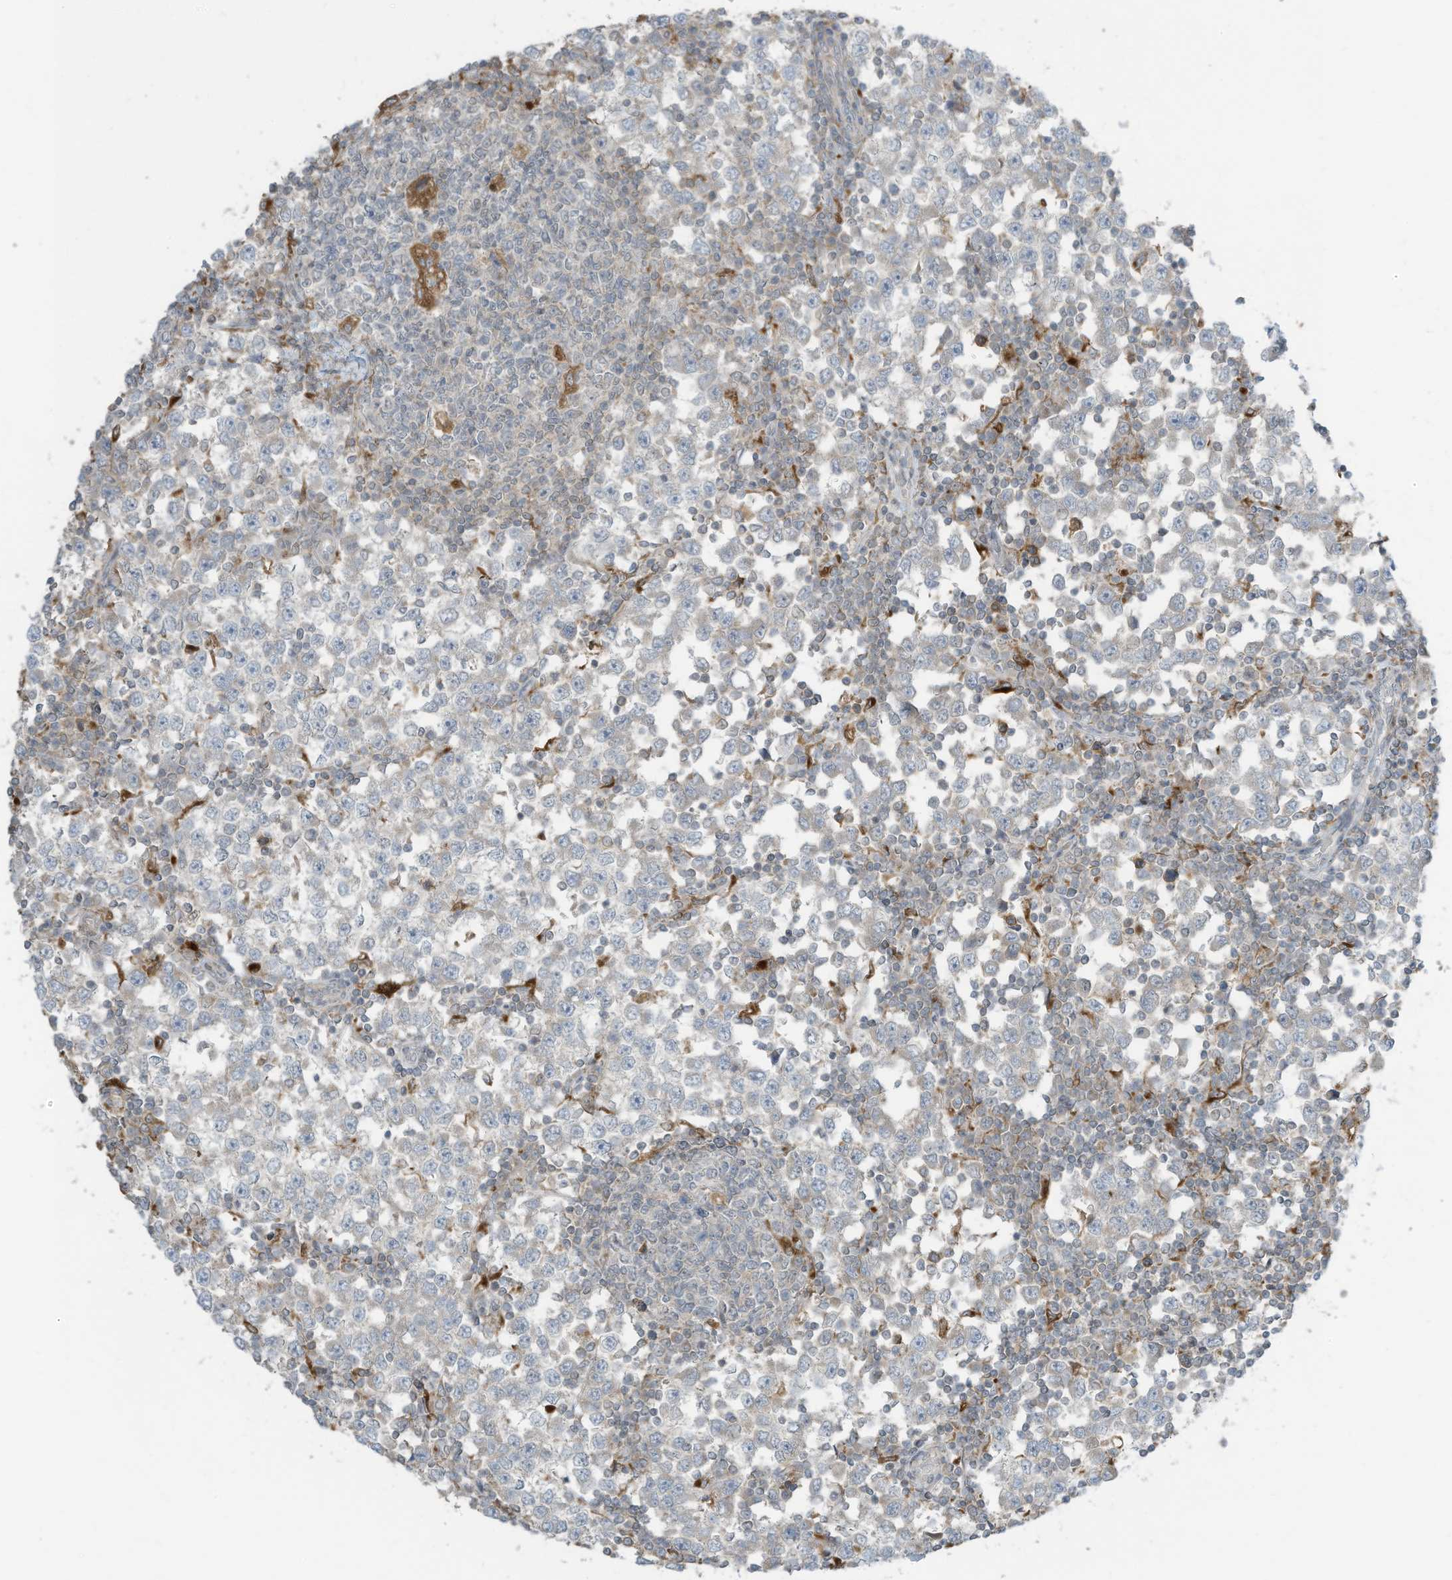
{"staining": {"intensity": "negative", "quantity": "none", "location": "none"}, "tissue": "testis cancer", "cell_type": "Tumor cells", "image_type": "cancer", "snomed": [{"axis": "morphology", "description": "Seminoma, NOS"}, {"axis": "topography", "description": "Testis"}], "caption": "Immunohistochemistry (IHC) histopathology image of seminoma (testis) stained for a protein (brown), which demonstrates no positivity in tumor cells.", "gene": "DZIP3", "patient": {"sex": "male", "age": 65}}